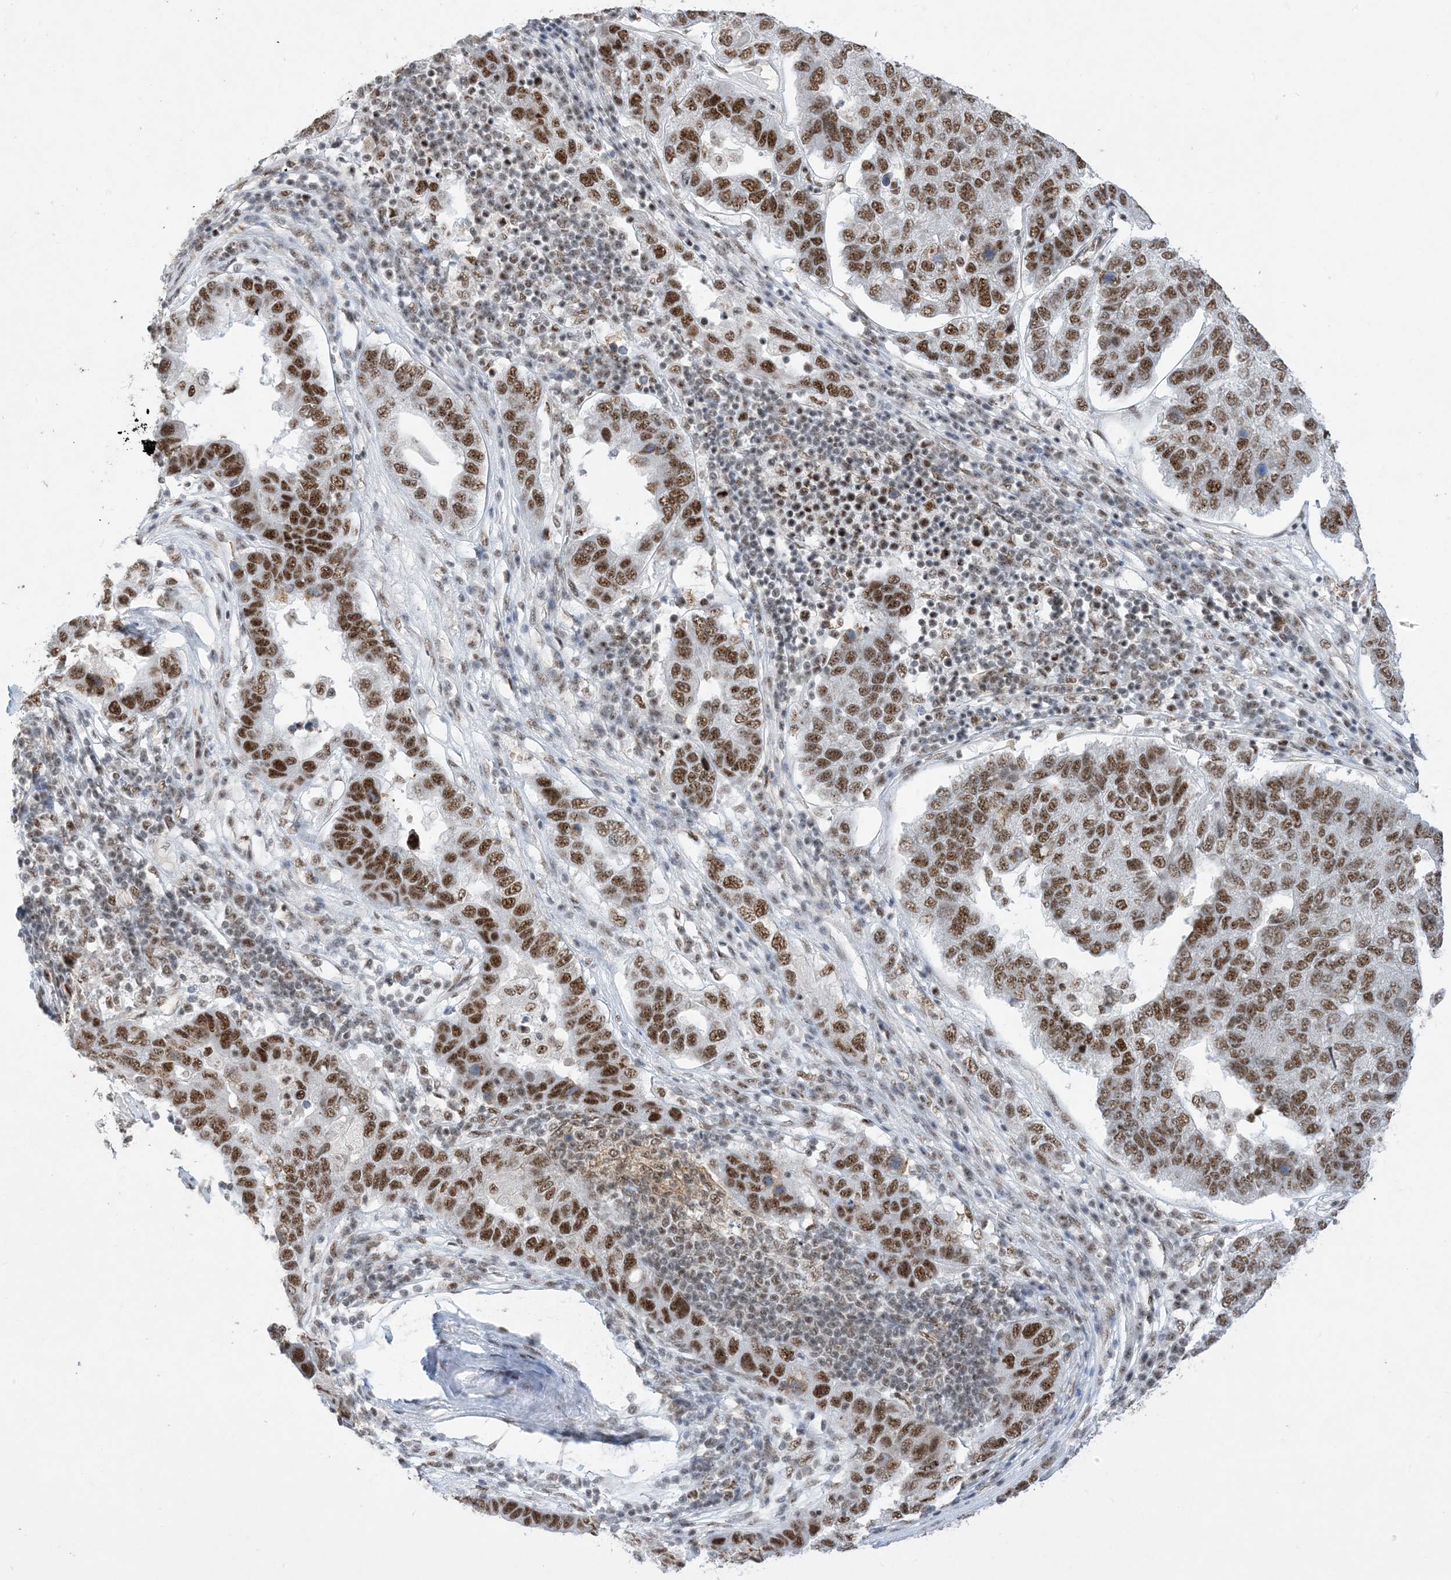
{"staining": {"intensity": "strong", "quantity": ">75%", "location": "nuclear"}, "tissue": "pancreatic cancer", "cell_type": "Tumor cells", "image_type": "cancer", "snomed": [{"axis": "morphology", "description": "Adenocarcinoma, NOS"}, {"axis": "topography", "description": "Pancreas"}], "caption": "IHC (DAB (3,3'-diaminobenzidine)) staining of human pancreatic cancer (adenocarcinoma) exhibits strong nuclear protein expression in about >75% of tumor cells.", "gene": "SF3A3", "patient": {"sex": "female", "age": 61}}